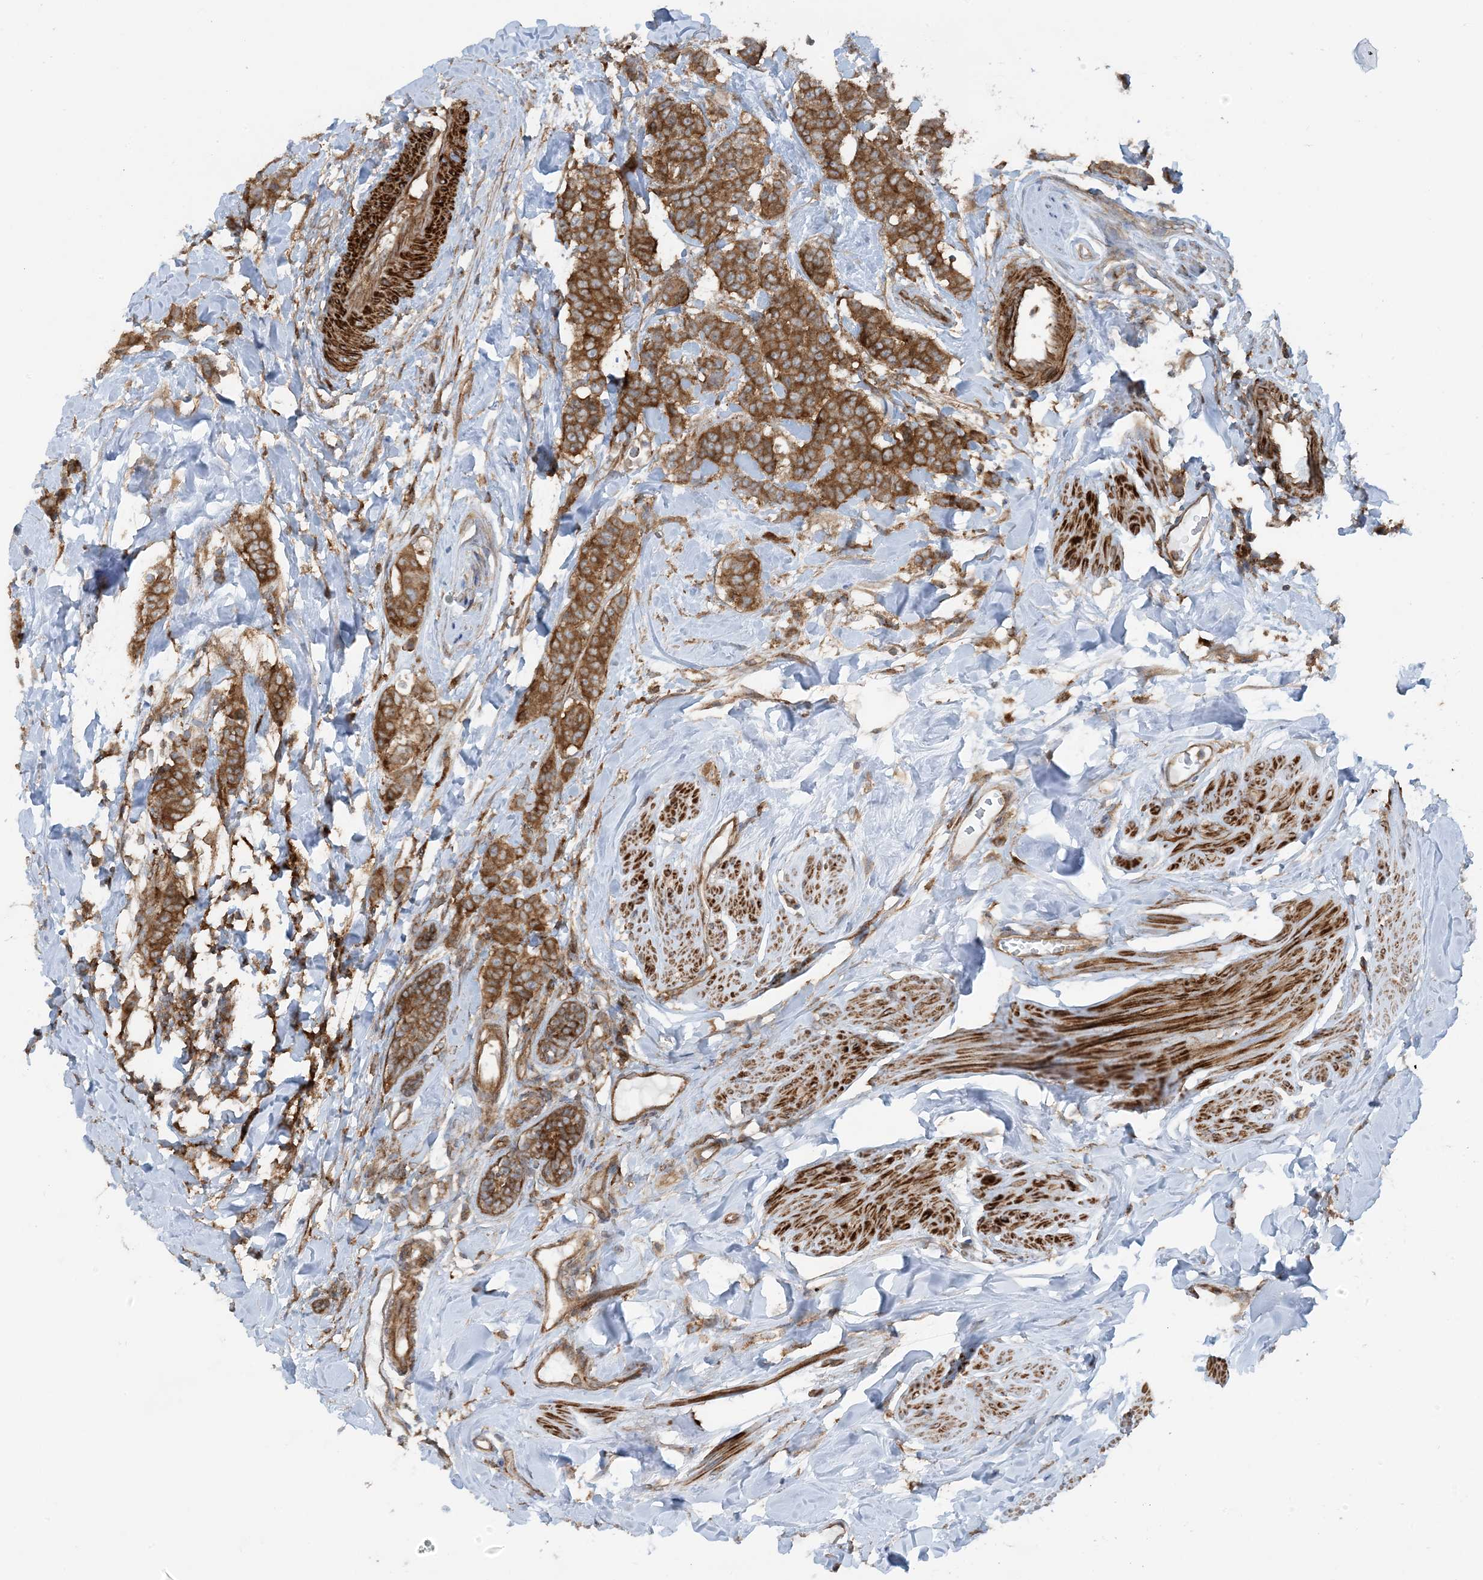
{"staining": {"intensity": "moderate", "quantity": ">75%", "location": "cytoplasmic/membranous"}, "tissue": "breast cancer", "cell_type": "Tumor cells", "image_type": "cancer", "snomed": [{"axis": "morphology", "description": "Duct carcinoma"}, {"axis": "topography", "description": "Breast"}], "caption": "Immunohistochemistry (IHC) (DAB (3,3'-diaminobenzidine)) staining of human infiltrating ductal carcinoma (breast) shows moderate cytoplasmic/membranous protein expression in approximately >75% of tumor cells.", "gene": "STAM2", "patient": {"sex": "female", "age": 40}}